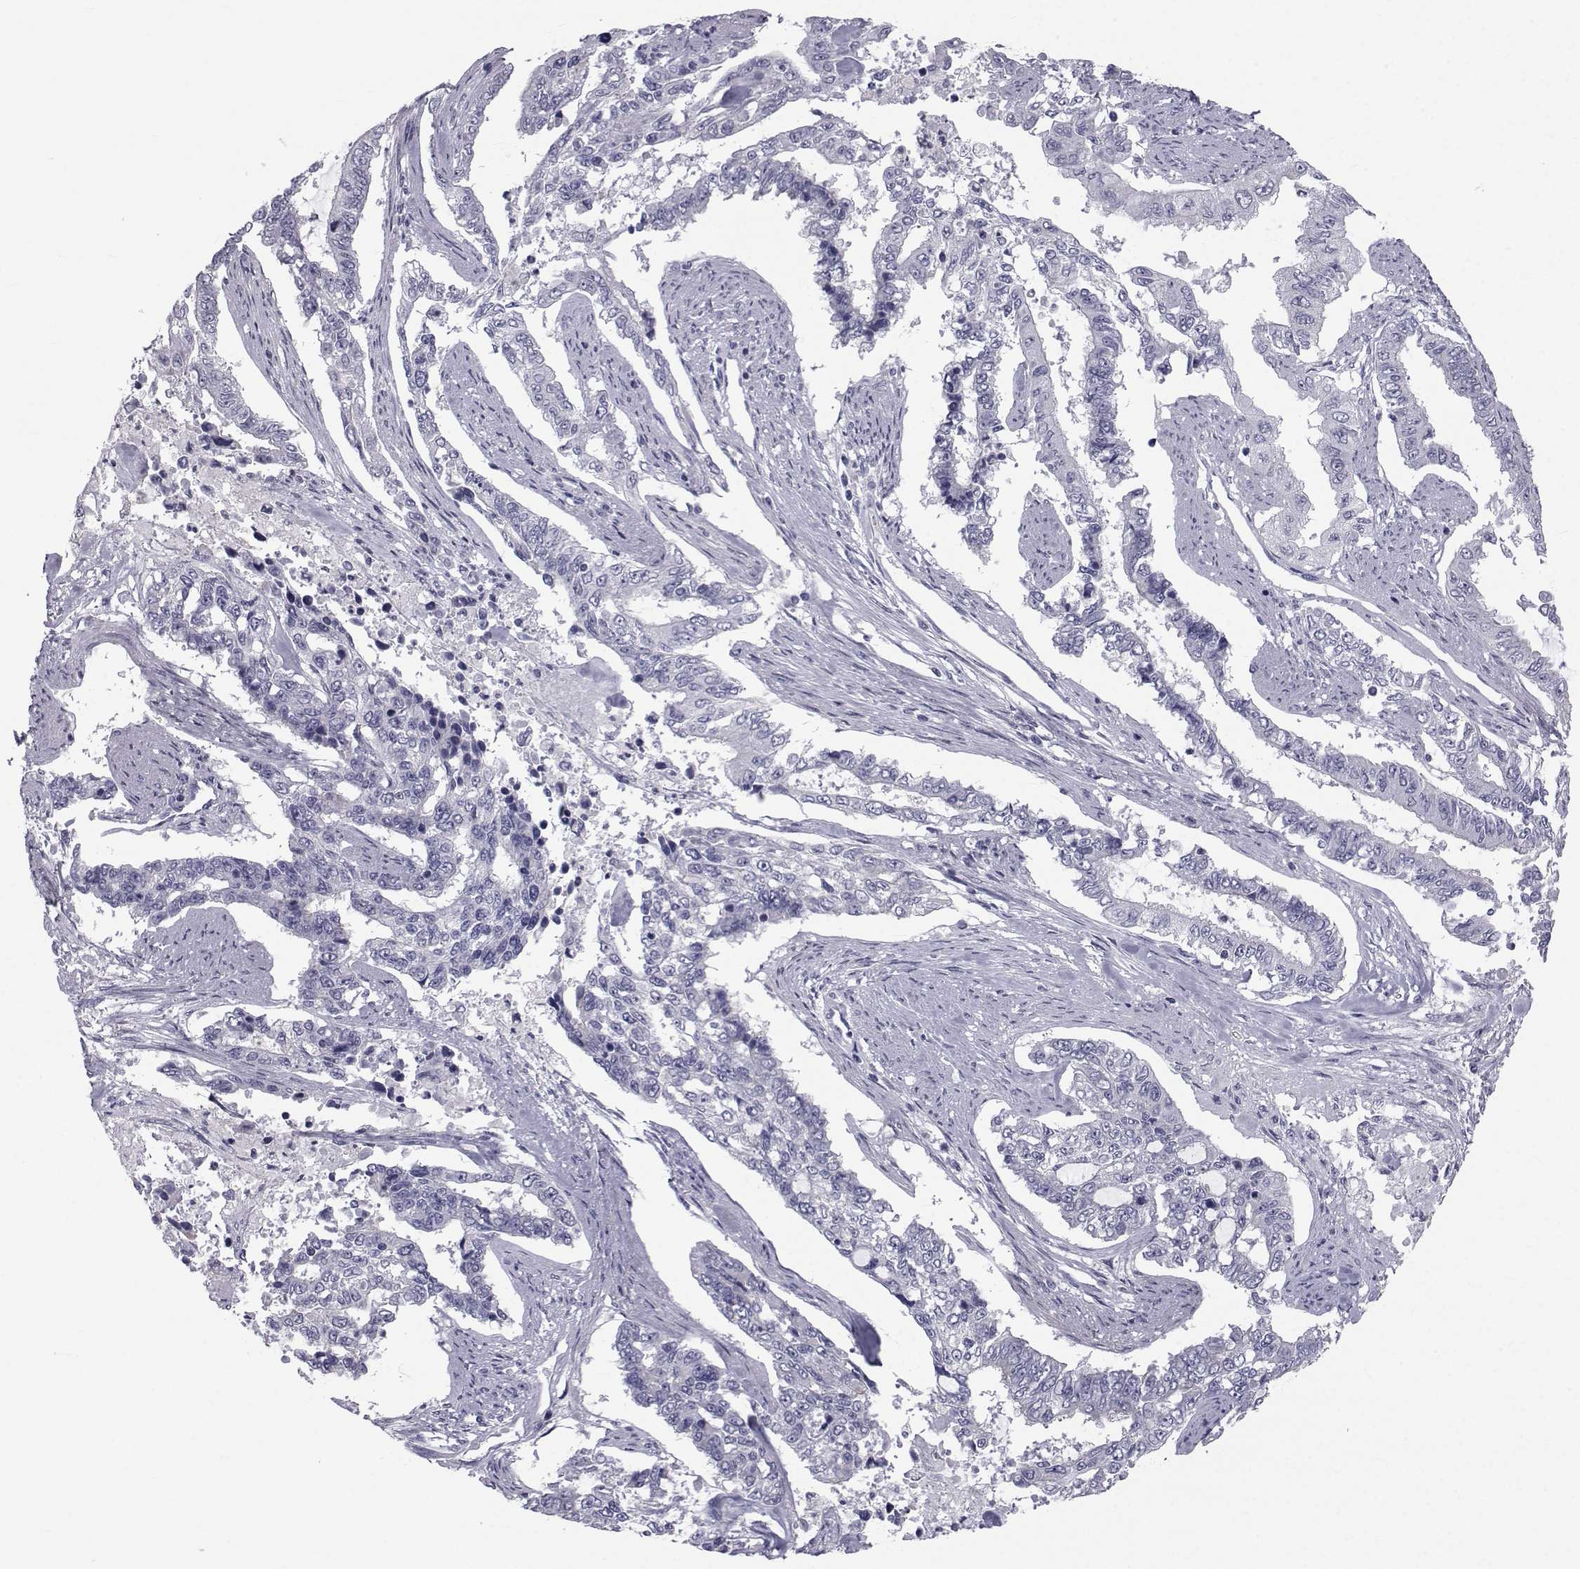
{"staining": {"intensity": "negative", "quantity": "none", "location": "none"}, "tissue": "endometrial cancer", "cell_type": "Tumor cells", "image_type": "cancer", "snomed": [{"axis": "morphology", "description": "Adenocarcinoma, NOS"}, {"axis": "topography", "description": "Uterus"}], "caption": "The image shows no significant expression in tumor cells of adenocarcinoma (endometrial). (DAB IHC visualized using brightfield microscopy, high magnification).", "gene": "FDXR", "patient": {"sex": "female", "age": 59}}